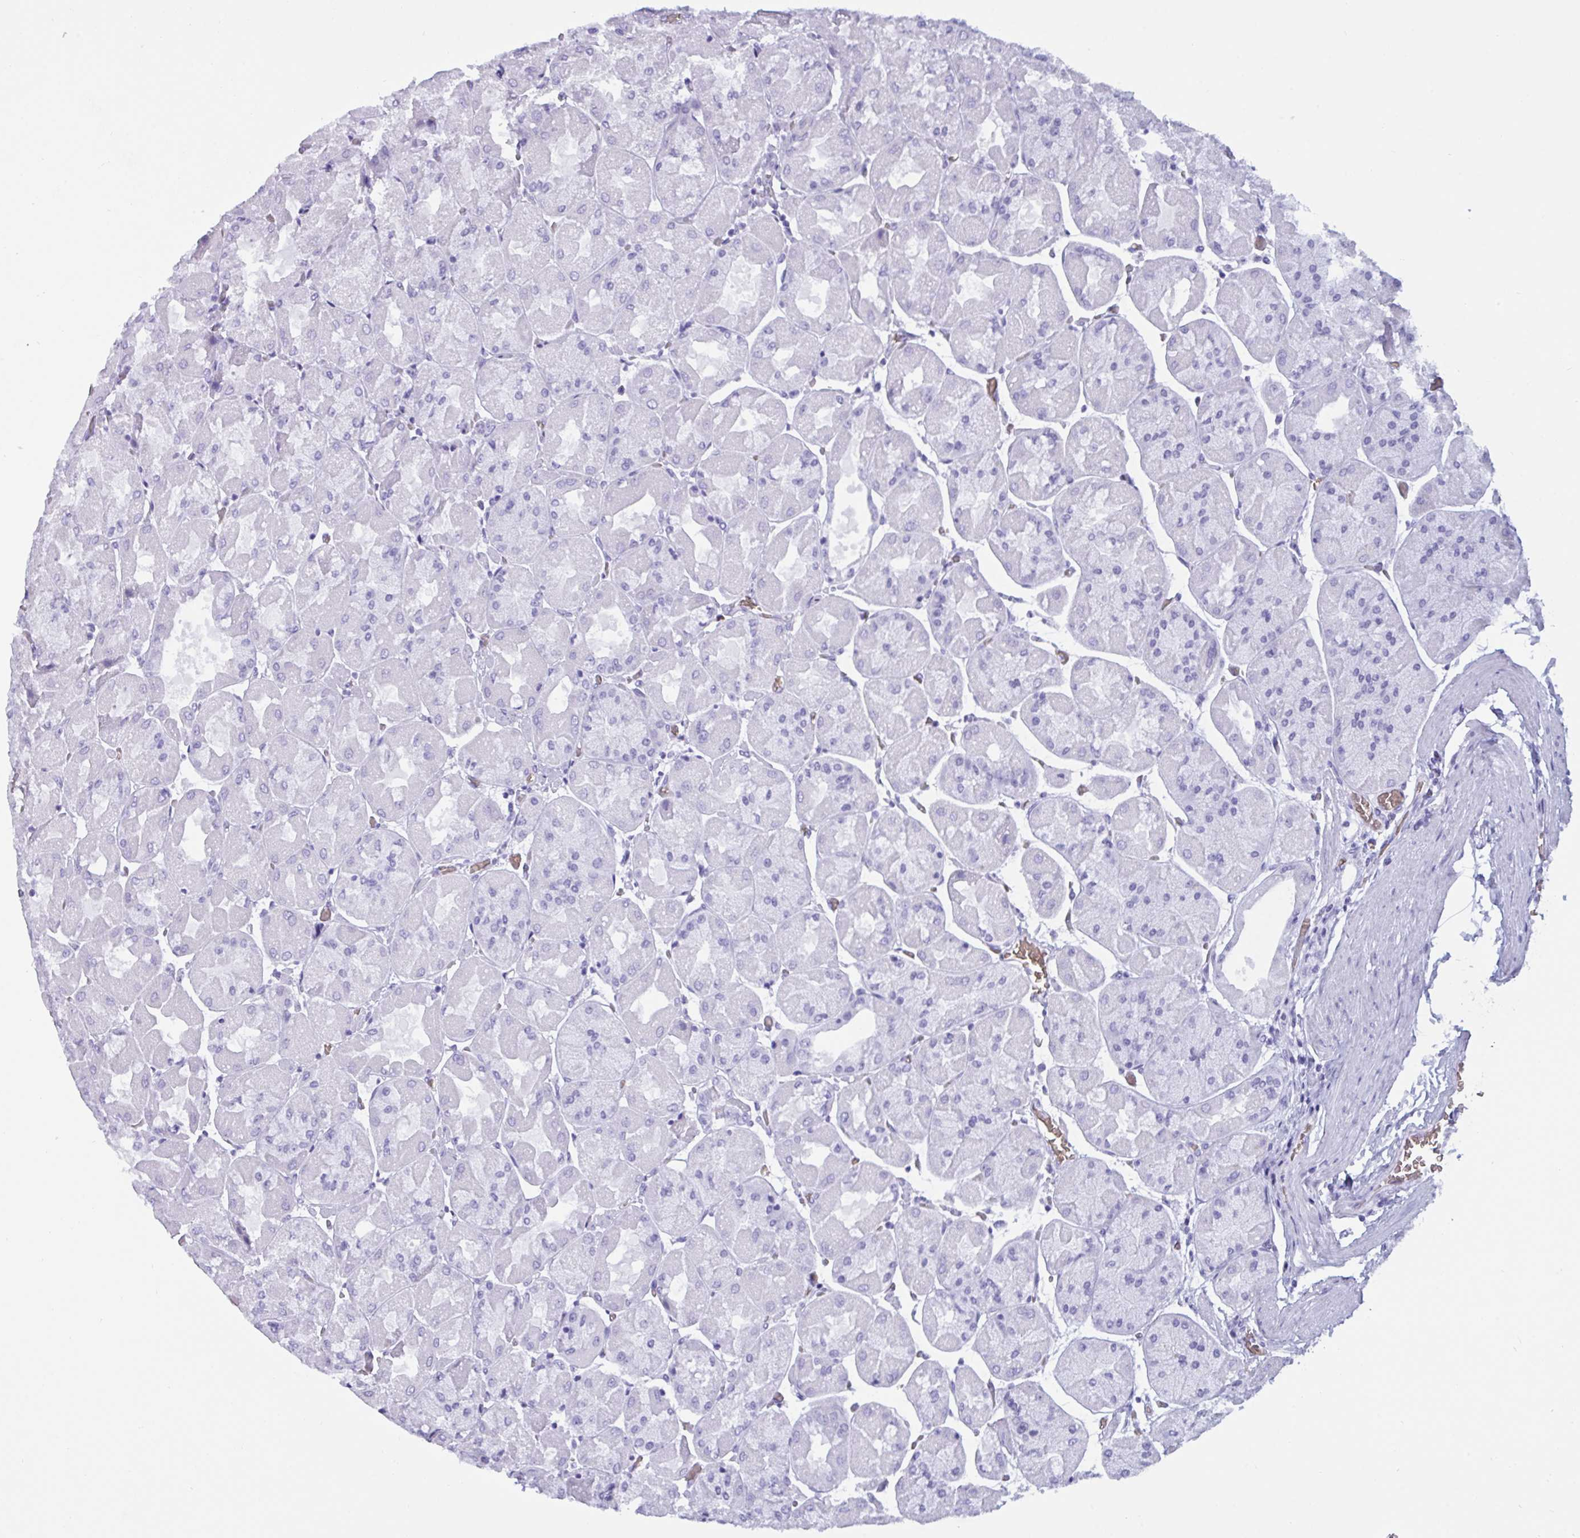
{"staining": {"intensity": "negative", "quantity": "none", "location": "none"}, "tissue": "stomach", "cell_type": "Glandular cells", "image_type": "normal", "snomed": [{"axis": "morphology", "description": "Normal tissue, NOS"}, {"axis": "topography", "description": "Stomach"}], "caption": "A high-resolution image shows immunohistochemistry staining of normal stomach, which demonstrates no significant positivity in glandular cells.", "gene": "SLC2A1", "patient": {"sex": "female", "age": 61}}